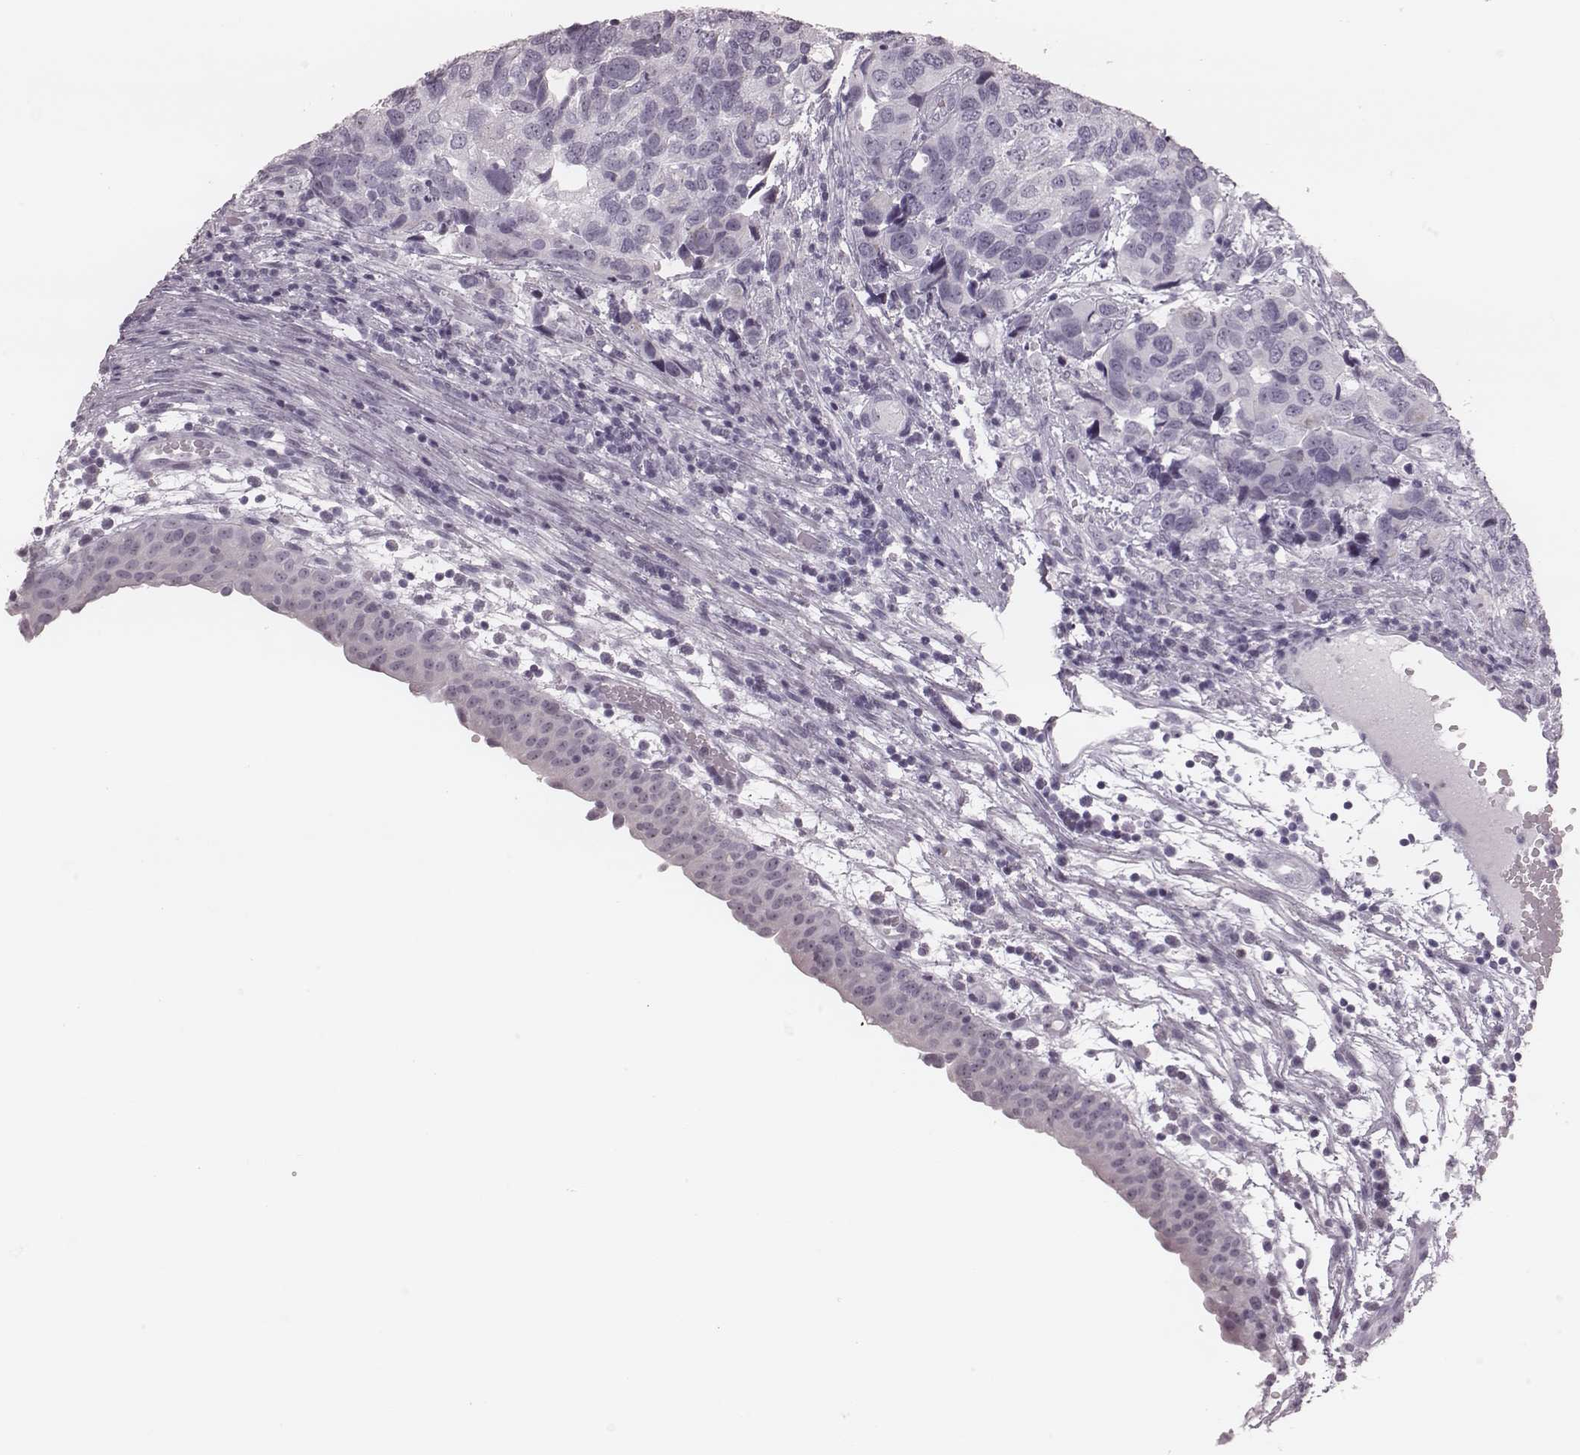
{"staining": {"intensity": "negative", "quantity": "none", "location": "none"}, "tissue": "urothelial cancer", "cell_type": "Tumor cells", "image_type": "cancer", "snomed": [{"axis": "morphology", "description": "Urothelial carcinoma, High grade"}, {"axis": "topography", "description": "Urinary bladder"}], "caption": "Immunohistochemistry image of human urothelial carcinoma (high-grade) stained for a protein (brown), which demonstrates no positivity in tumor cells.", "gene": "KRT74", "patient": {"sex": "male", "age": 60}}